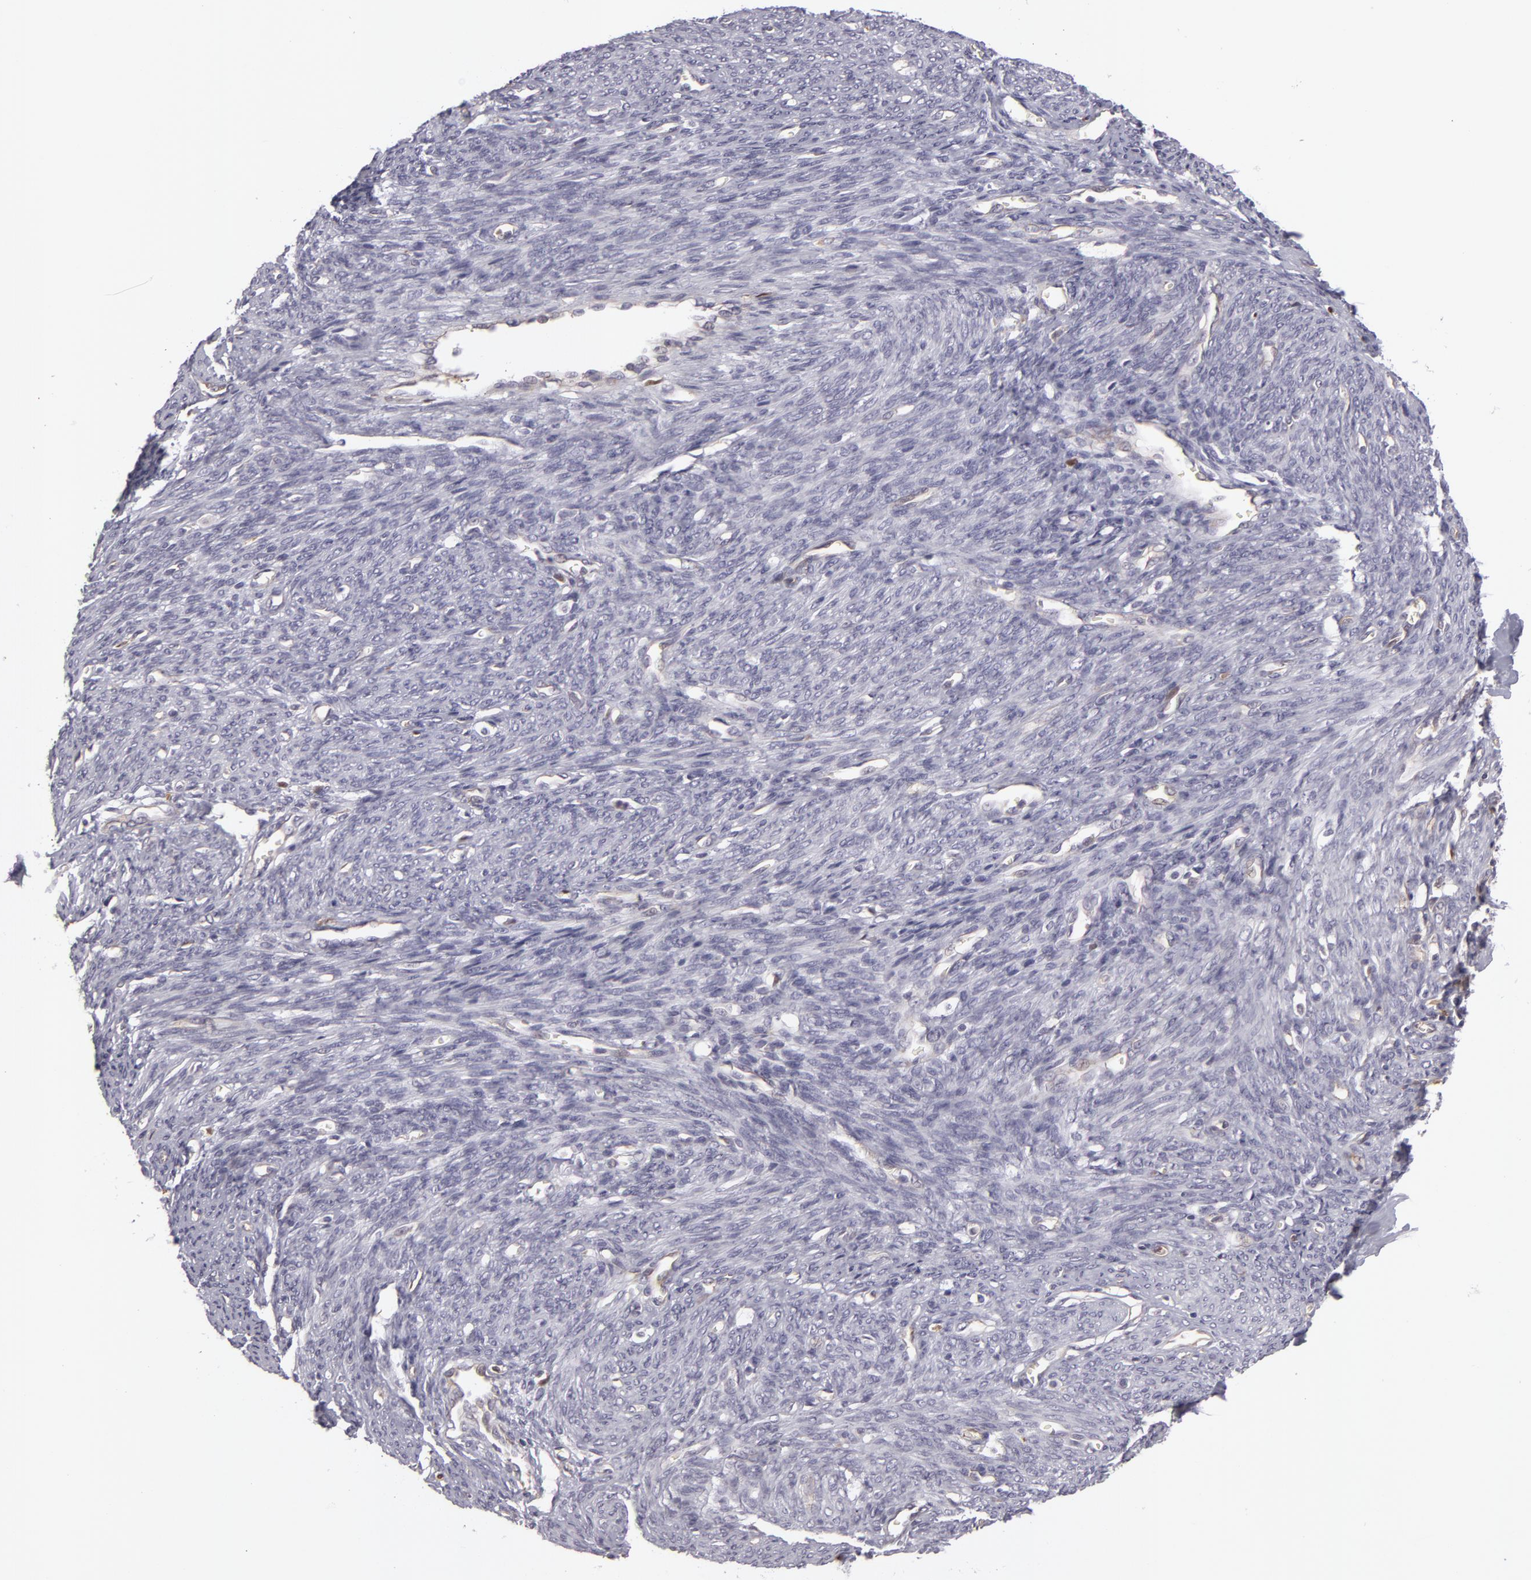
{"staining": {"intensity": "negative", "quantity": "none", "location": "none"}, "tissue": "endometrium", "cell_type": "Cells in endometrial stroma", "image_type": "normal", "snomed": [{"axis": "morphology", "description": "Normal tissue, NOS"}, {"axis": "topography", "description": "Uterus"}], "caption": "High magnification brightfield microscopy of unremarkable endometrium stained with DAB (brown) and counterstained with hematoxylin (blue): cells in endometrial stroma show no significant positivity. (DAB immunohistochemistry with hematoxylin counter stain).", "gene": "ZNF229", "patient": {"sex": "female", "age": 83}}